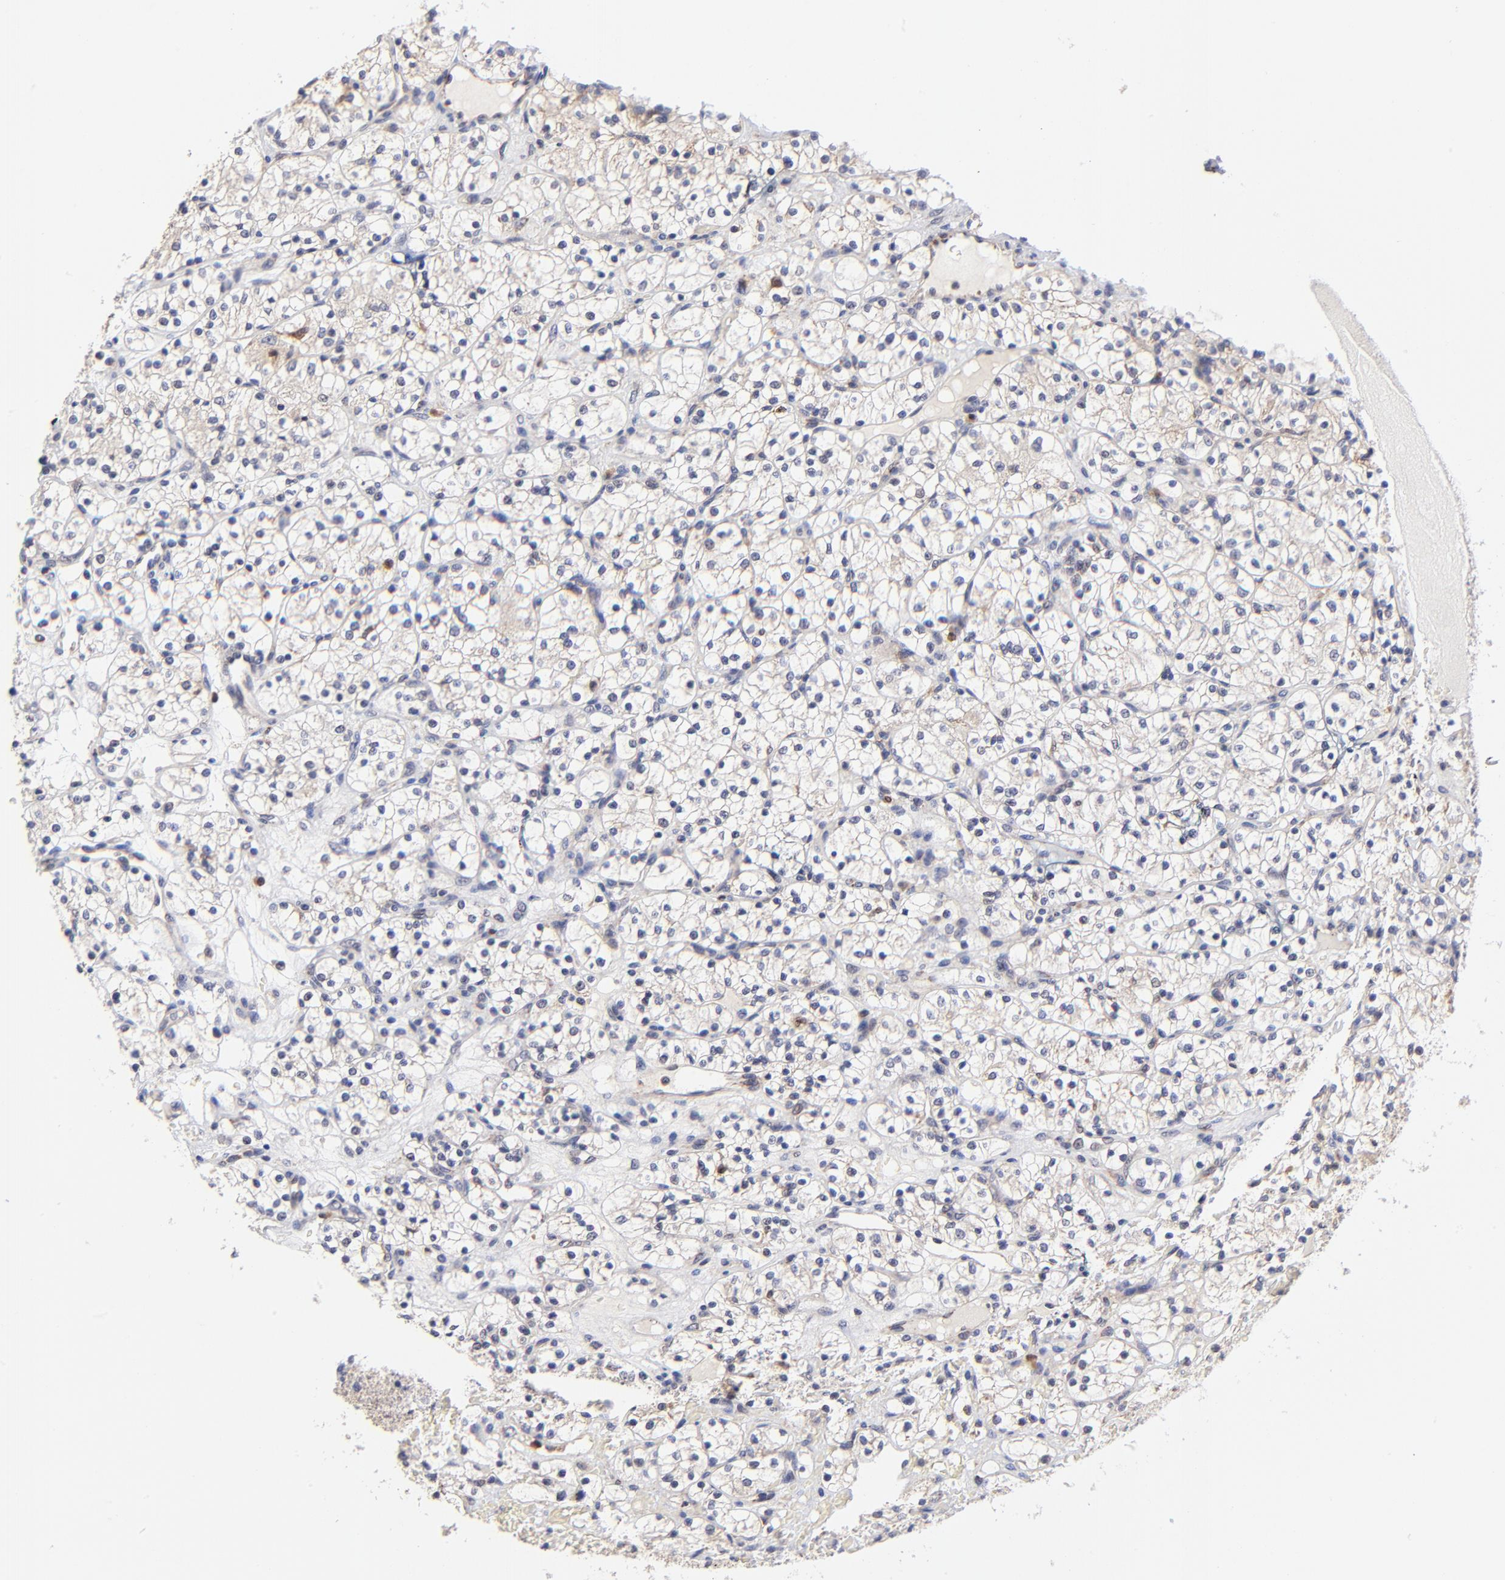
{"staining": {"intensity": "negative", "quantity": "none", "location": "none"}, "tissue": "renal cancer", "cell_type": "Tumor cells", "image_type": "cancer", "snomed": [{"axis": "morphology", "description": "Adenocarcinoma, NOS"}, {"axis": "topography", "description": "Kidney"}], "caption": "The image reveals no significant positivity in tumor cells of adenocarcinoma (renal).", "gene": "FBXL12", "patient": {"sex": "female", "age": 60}}